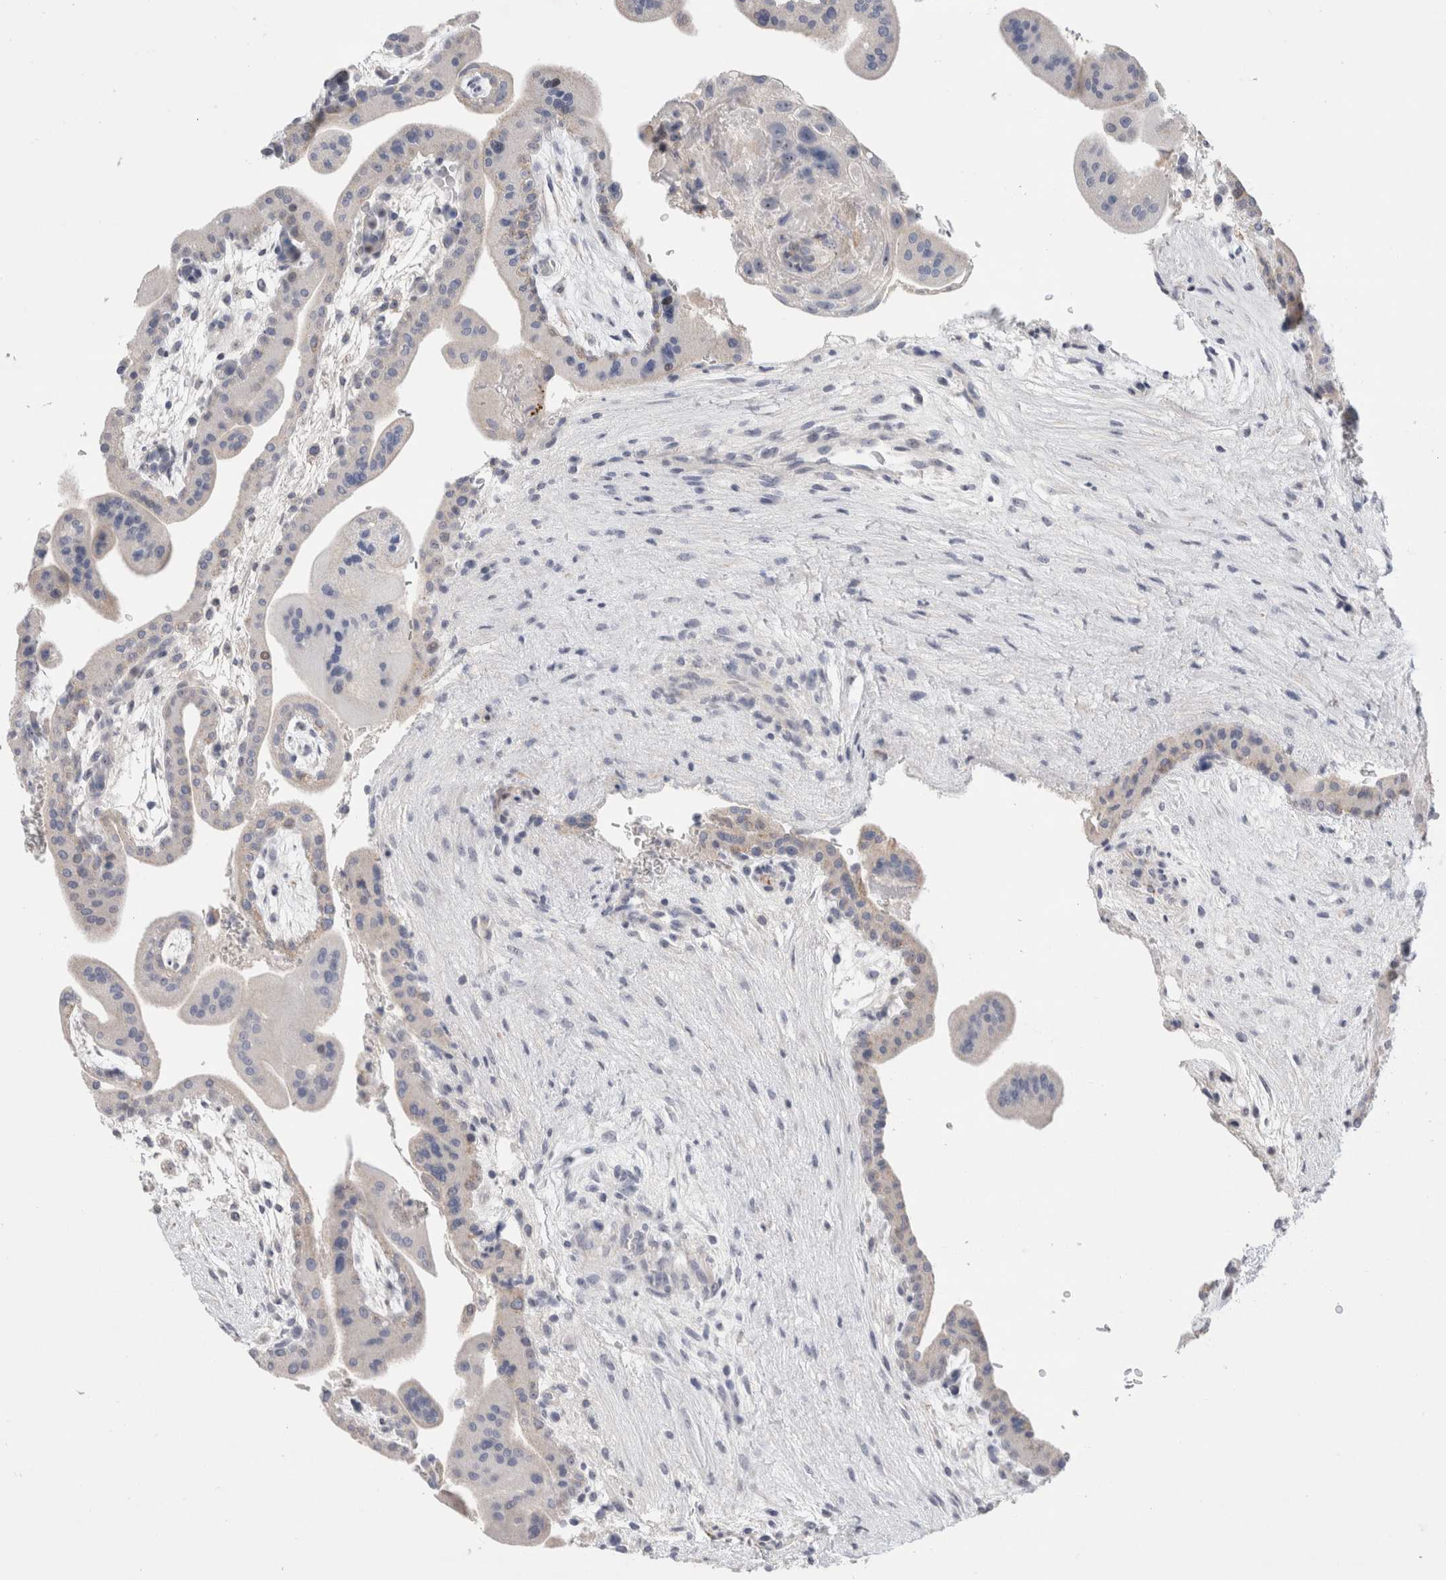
{"staining": {"intensity": "negative", "quantity": "none", "location": "none"}, "tissue": "placenta", "cell_type": "Decidual cells", "image_type": "normal", "snomed": [{"axis": "morphology", "description": "Normal tissue, NOS"}, {"axis": "topography", "description": "Placenta"}], "caption": "This is a image of IHC staining of benign placenta, which shows no positivity in decidual cells.", "gene": "ECHDC2", "patient": {"sex": "female", "age": 35}}